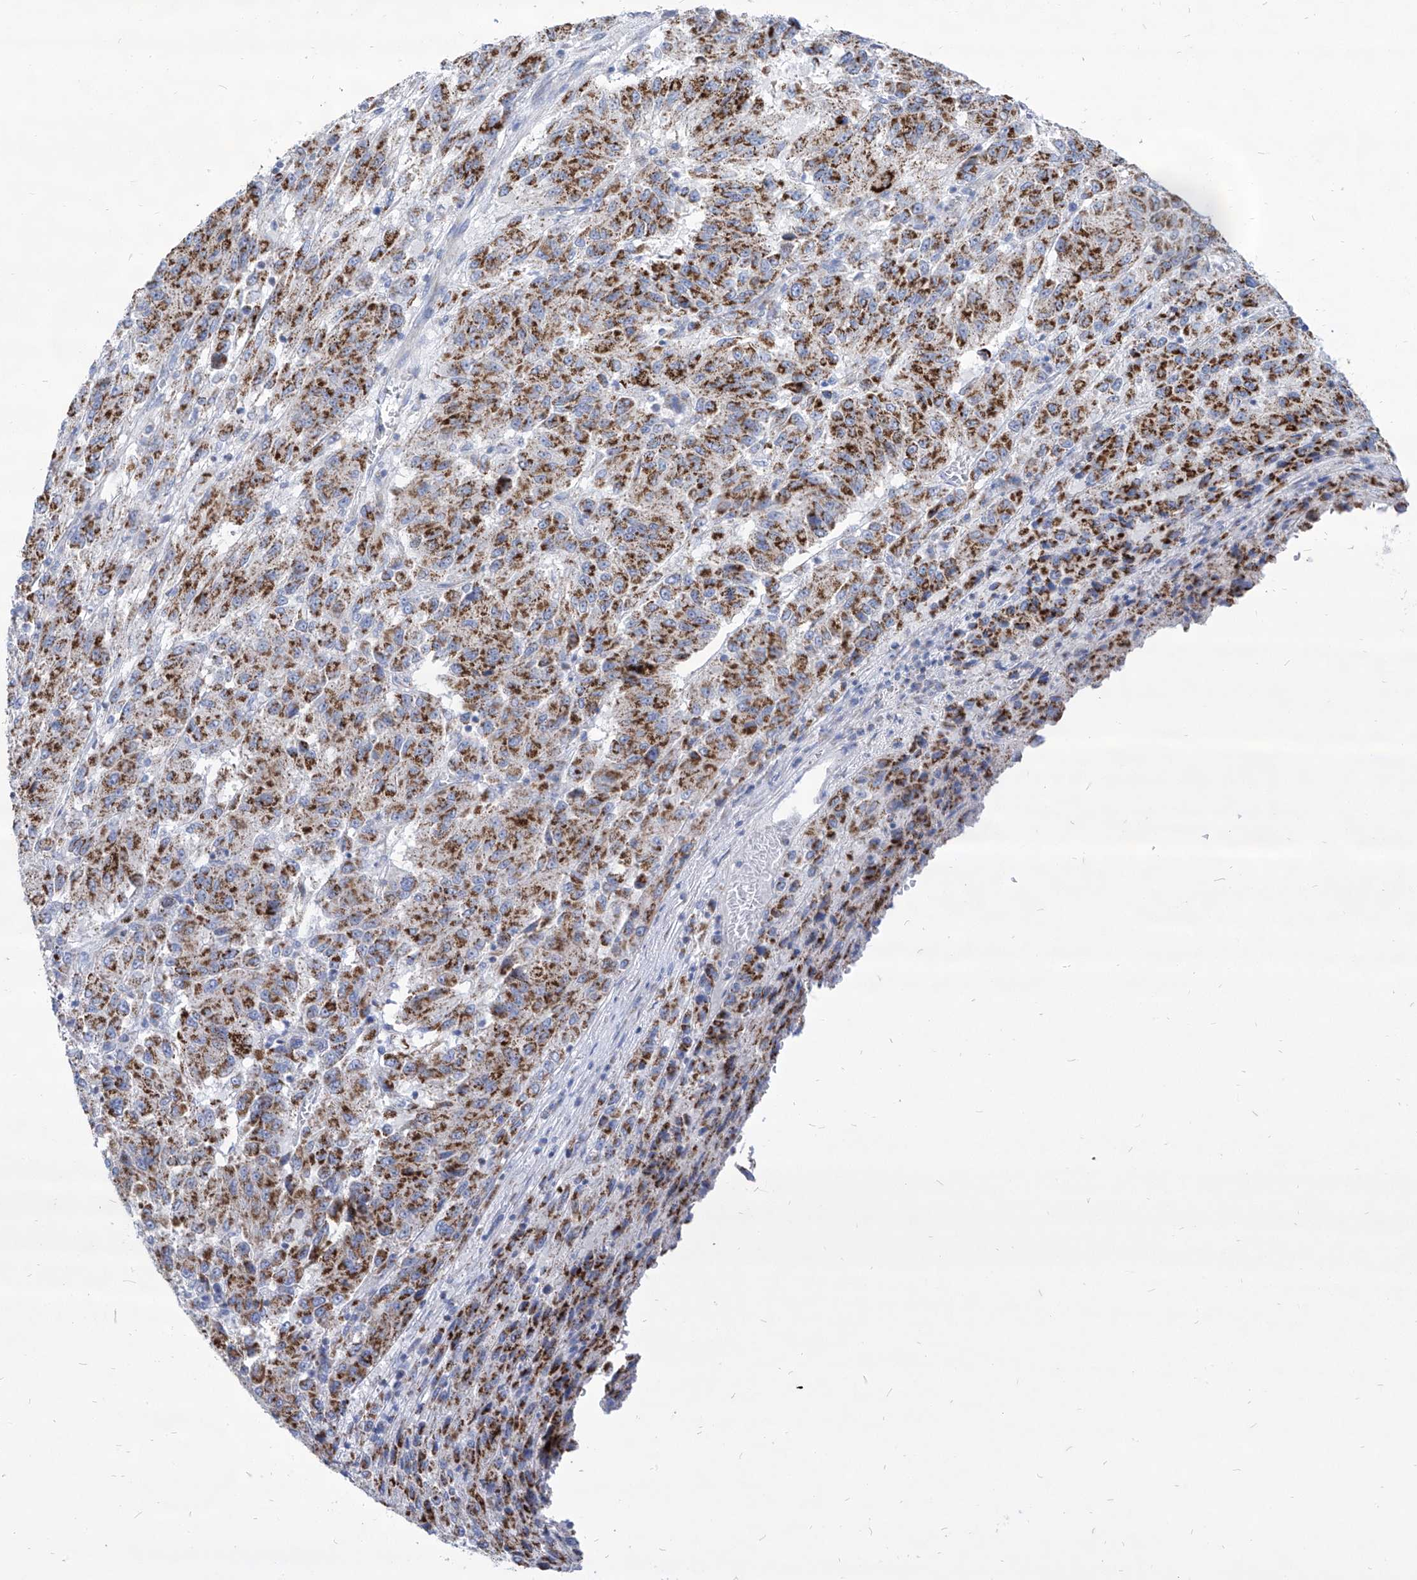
{"staining": {"intensity": "strong", "quantity": ">75%", "location": "cytoplasmic/membranous"}, "tissue": "melanoma", "cell_type": "Tumor cells", "image_type": "cancer", "snomed": [{"axis": "morphology", "description": "Malignant melanoma, Metastatic site"}, {"axis": "topography", "description": "Lung"}], "caption": "Immunohistochemical staining of melanoma demonstrates high levels of strong cytoplasmic/membranous protein positivity in about >75% of tumor cells.", "gene": "COQ3", "patient": {"sex": "male", "age": 64}}